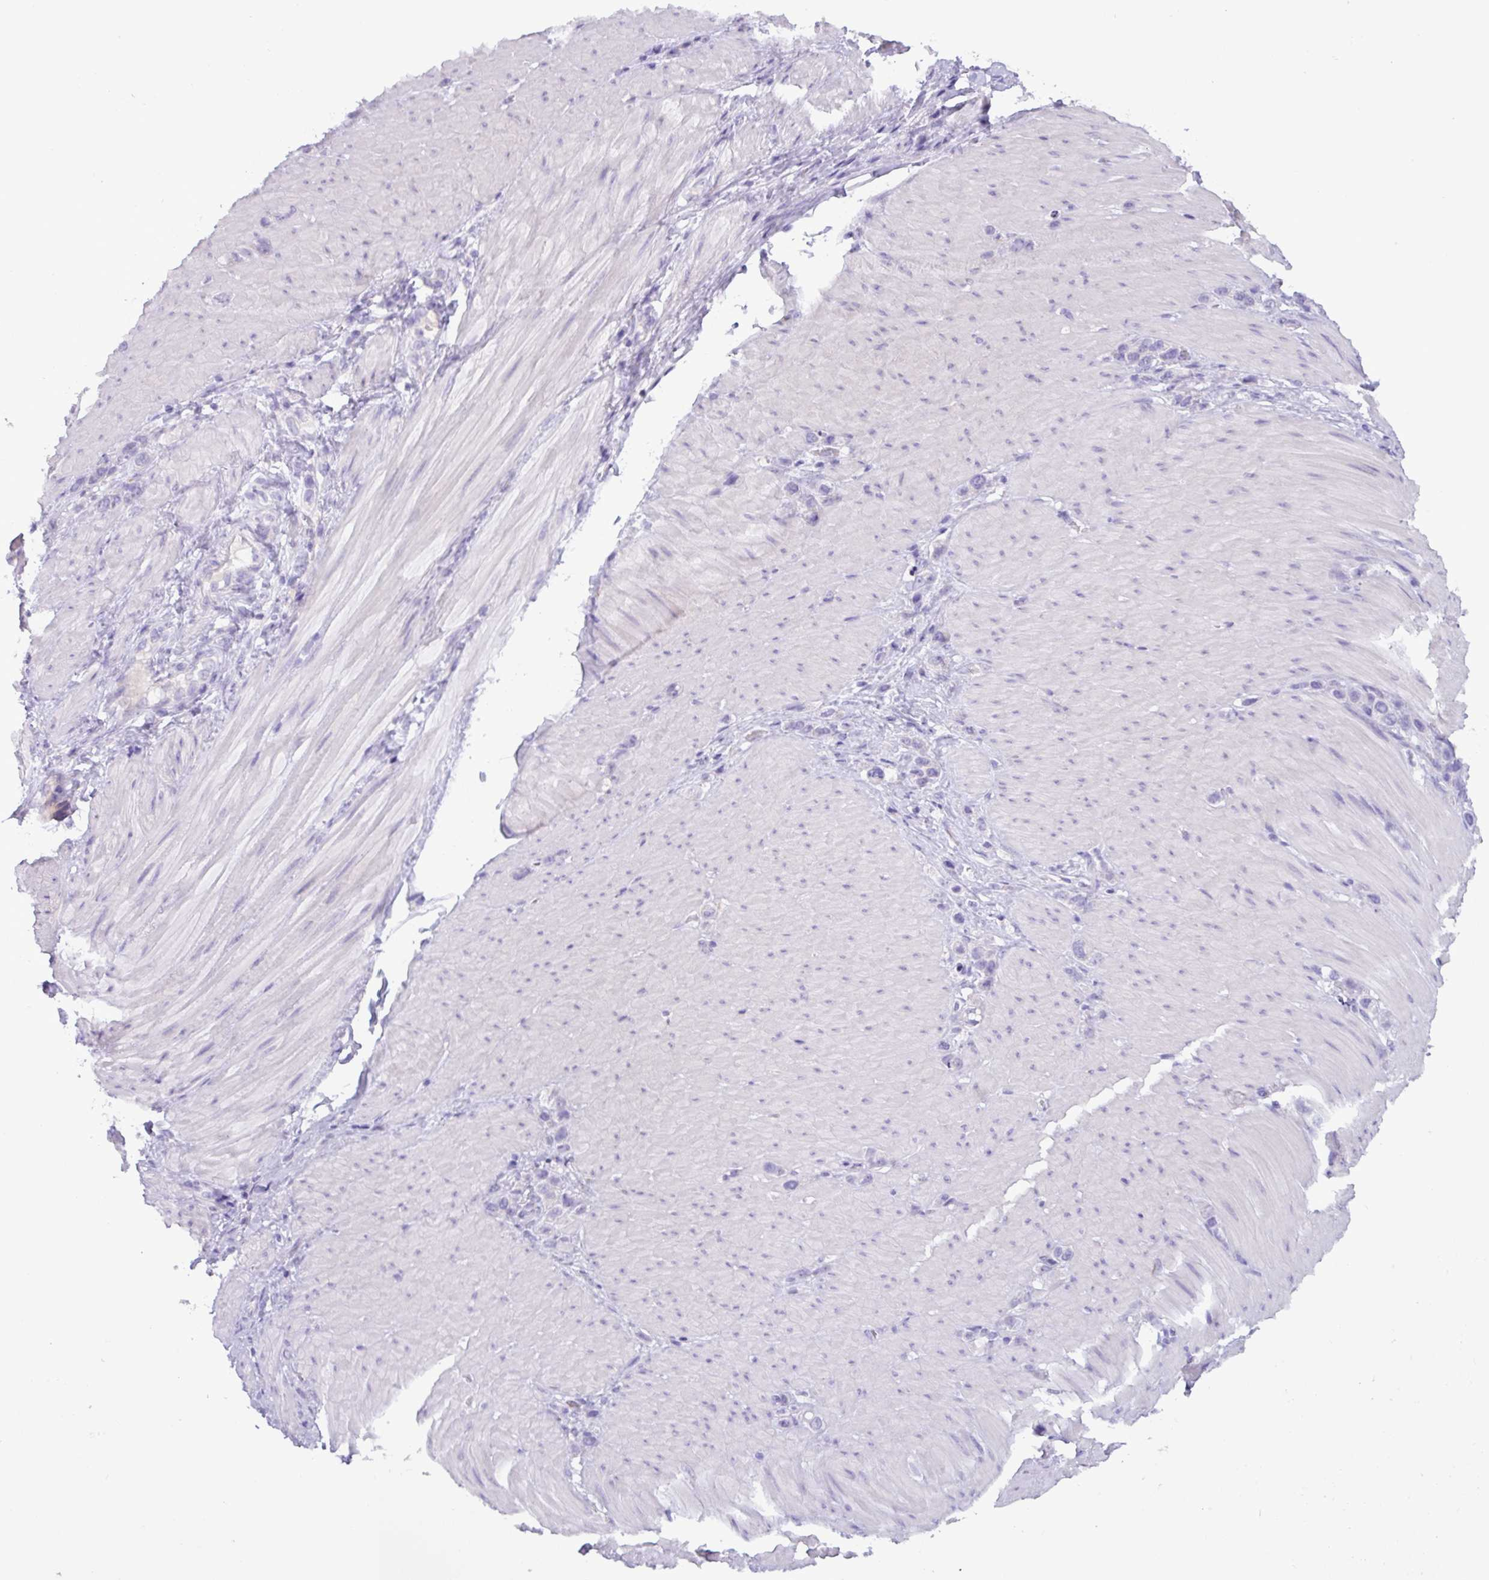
{"staining": {"intensity": "negative", "quantity": "none", "location": "none"}, "tissue": "stomach cancer", "cell_type": "Tumor cells", "image_type": "cancer", "snomed": [{"axis": "morphology", "description": "Adenocarcinoma, NOS"}, {"axis": "topography", "description": "Stomach"}], "caption": "Photomicrograph shows no significant protein expression in tumor cells of adenocarcinoma (stomach).", "gene": "STIMATE", "patient": {"sex": "female", "age": 65}}